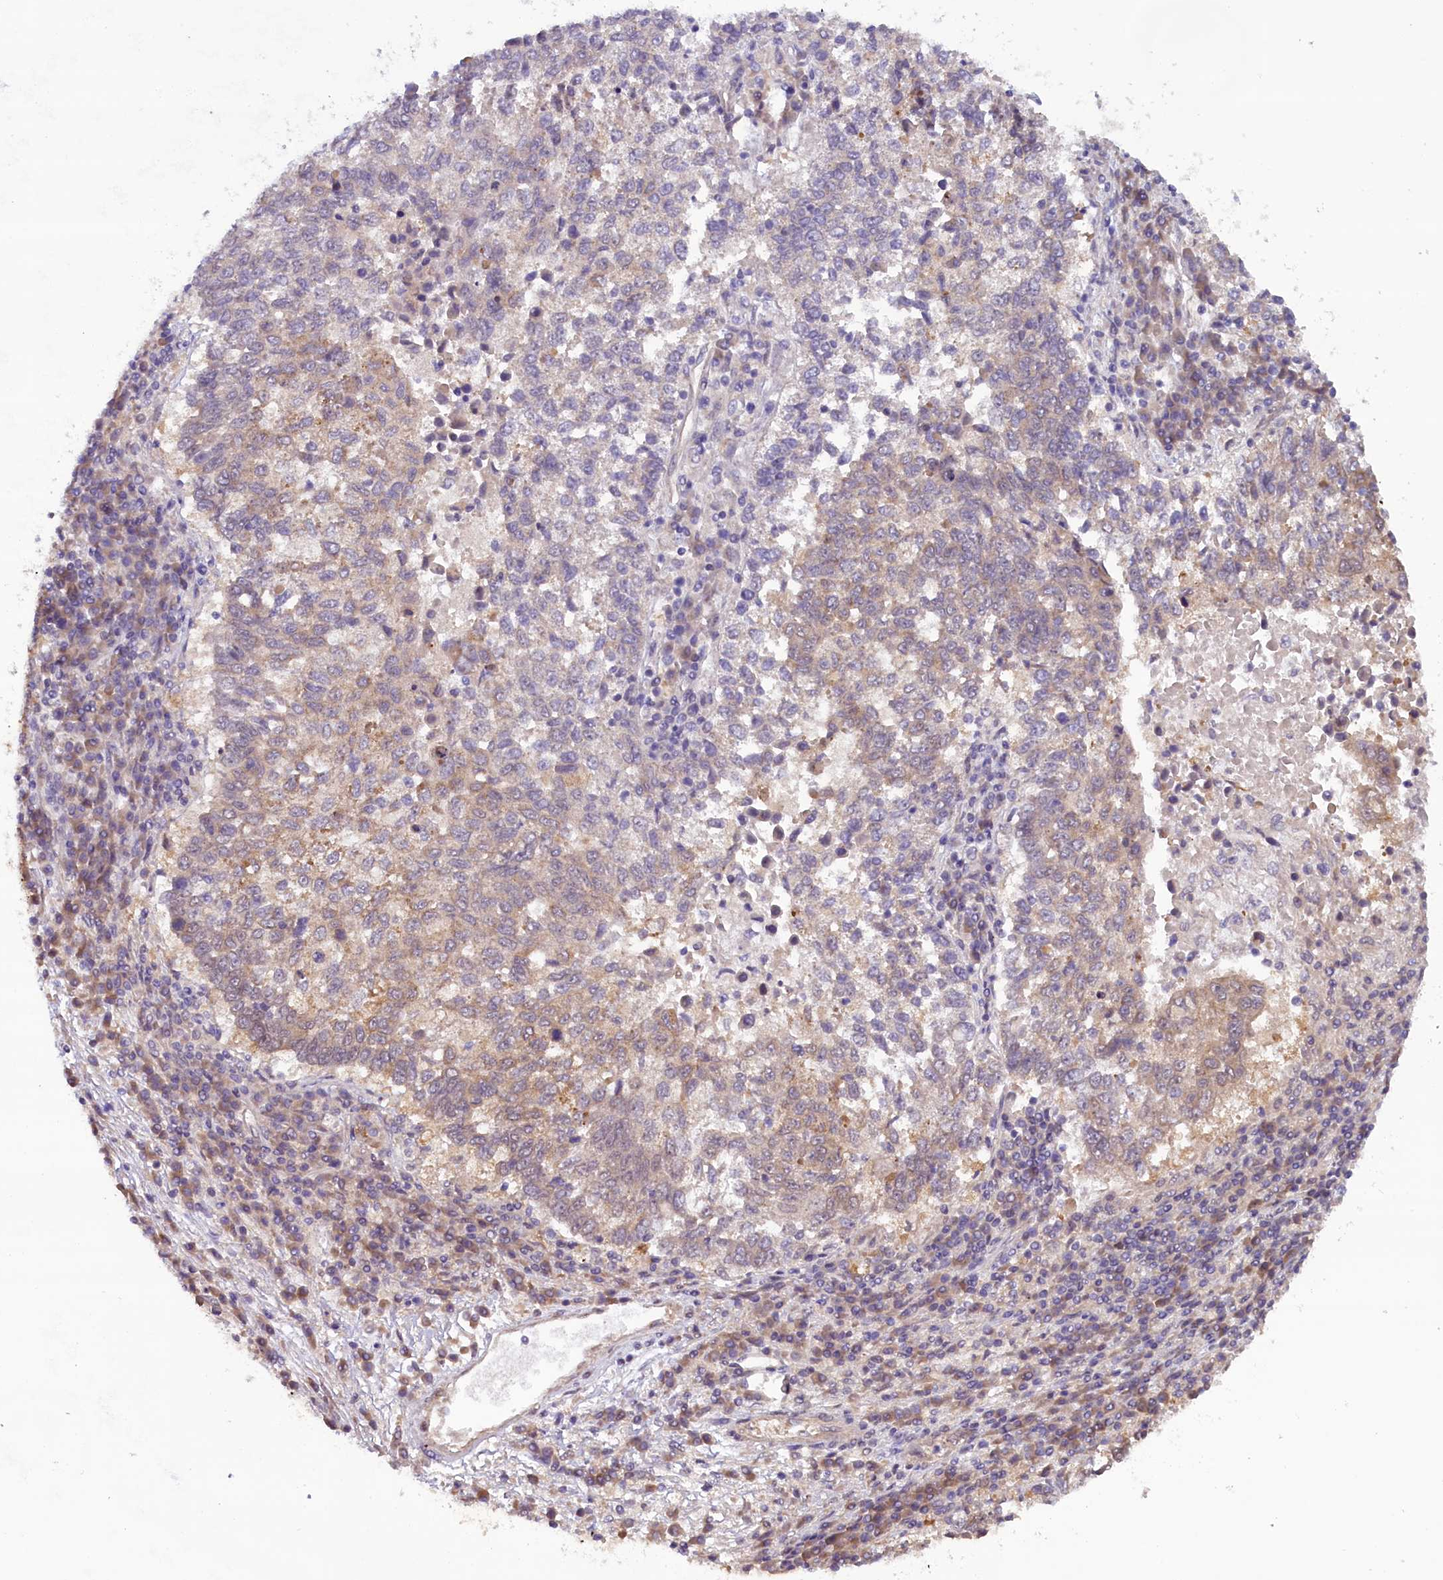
{"staining": {"intensity": "weak", "quantity": "<25%", "location": "cytoplasmic/membranous"}, "tissue": "lung cancer", "cell_type": "Tumor cells", "image_type": "cancer", "snomed": [{"axis": "morphology", "description": "Squamous cell carcinoma, NOS"}, {"axis": "topography", "description": "Lung"}], "caption": "Immunohistochemical staining of lung cancer demonstrates no significant expression in tumor cells. (DAB IHC visualized using brightfield microscopy, high magnification).", "gene": "CCDC9B", "patient": {"sex": "male", "age": 73}}